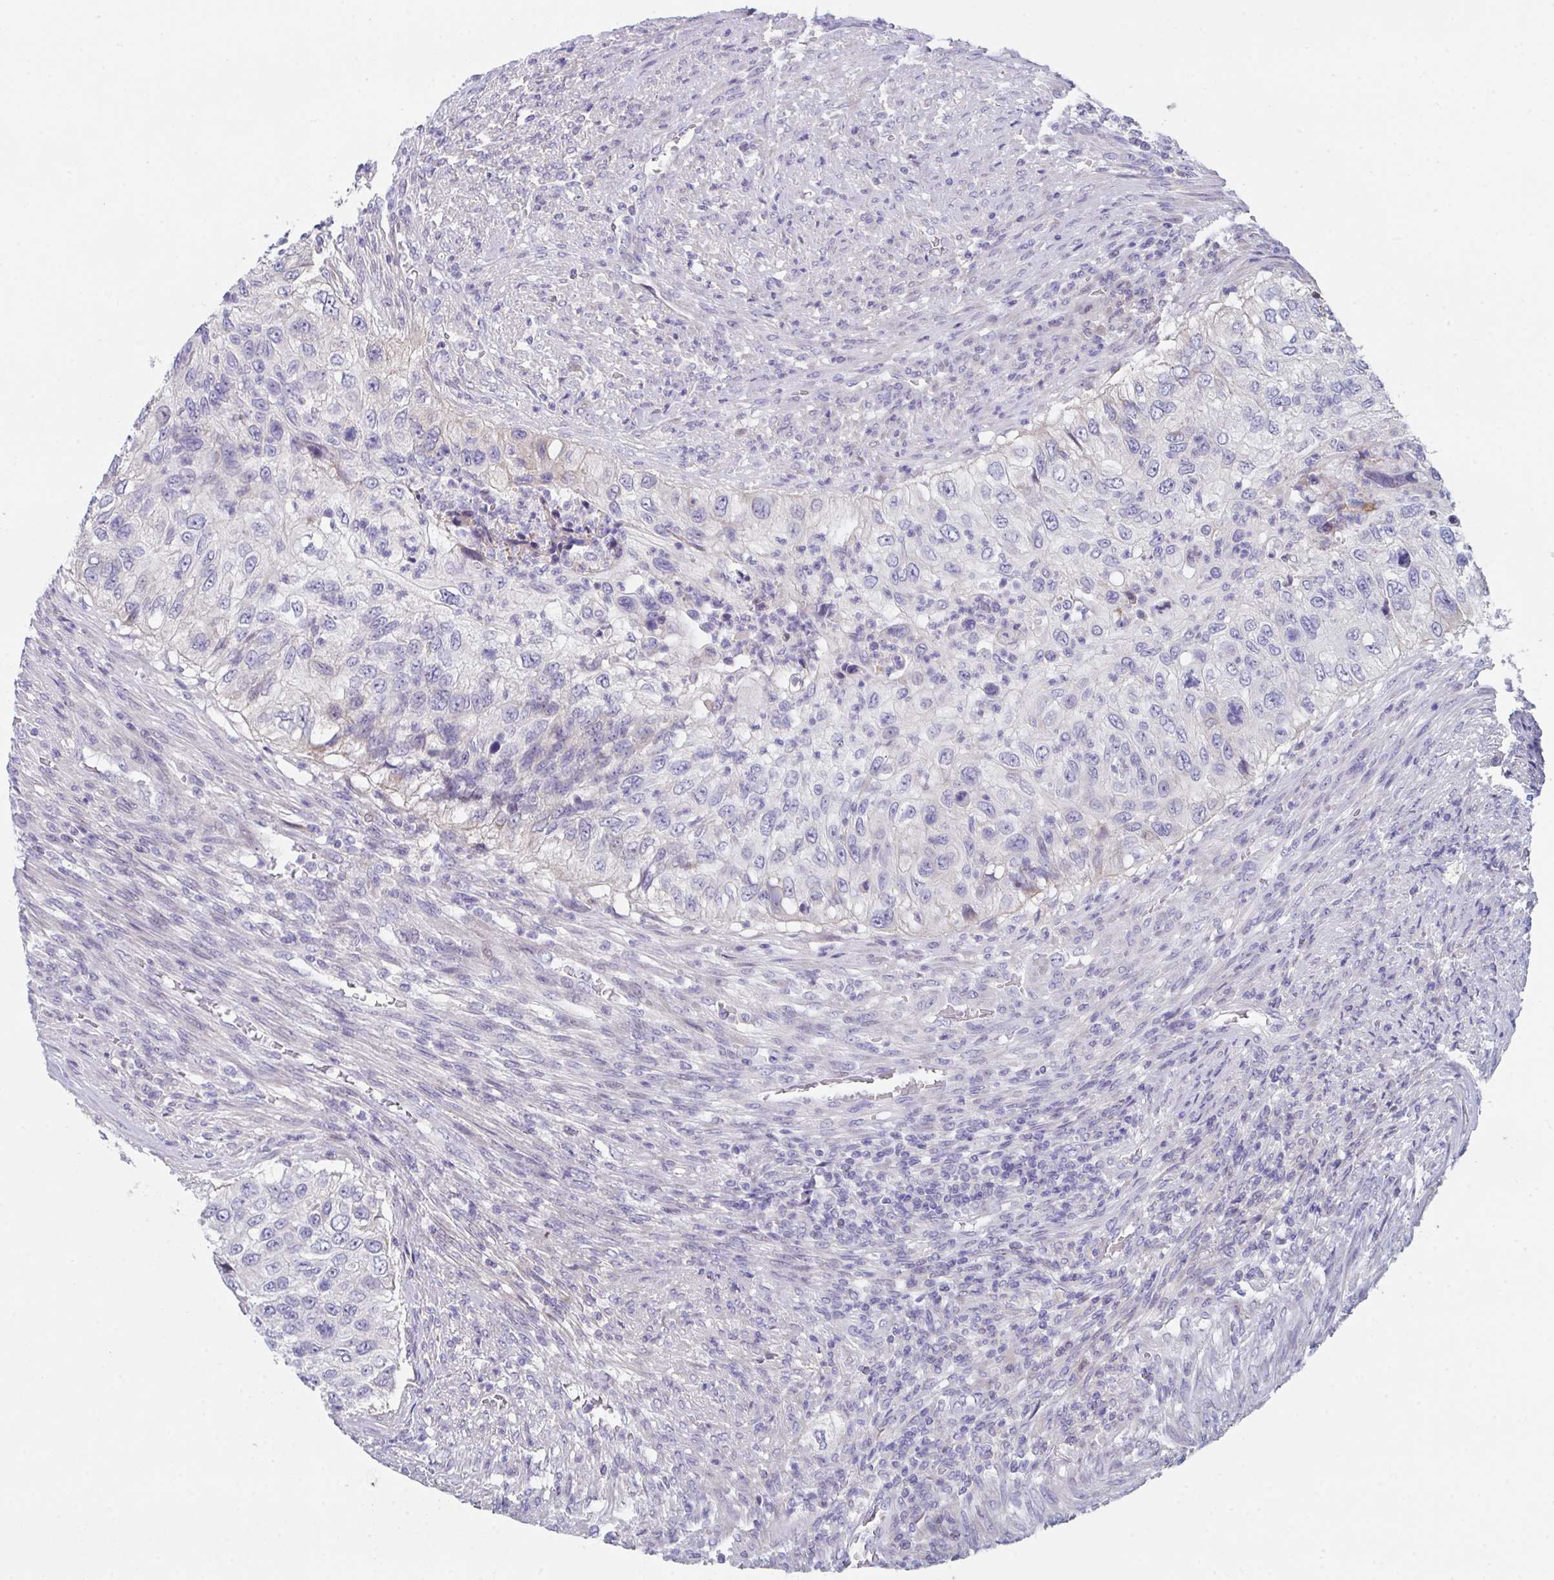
{"staining": {"intensity": "negative", "quantity": "none", "location": "none"}, "tissue": "urothelial cancer", "cell_type": "Tumor cells", "image_type": "cancer", "snomed": [{"axis": "morphology", "description": "Urothelial carcinoma, High grade"}, {"axis": "topography", "description": "Urinary bladder"}], "caption": "Immunohistochemistry (IHC) of urothelial cancer reveals no staining in tumor cells.", "gene": "FBXO47", "patient": {"sex": "female", "age": 60}}